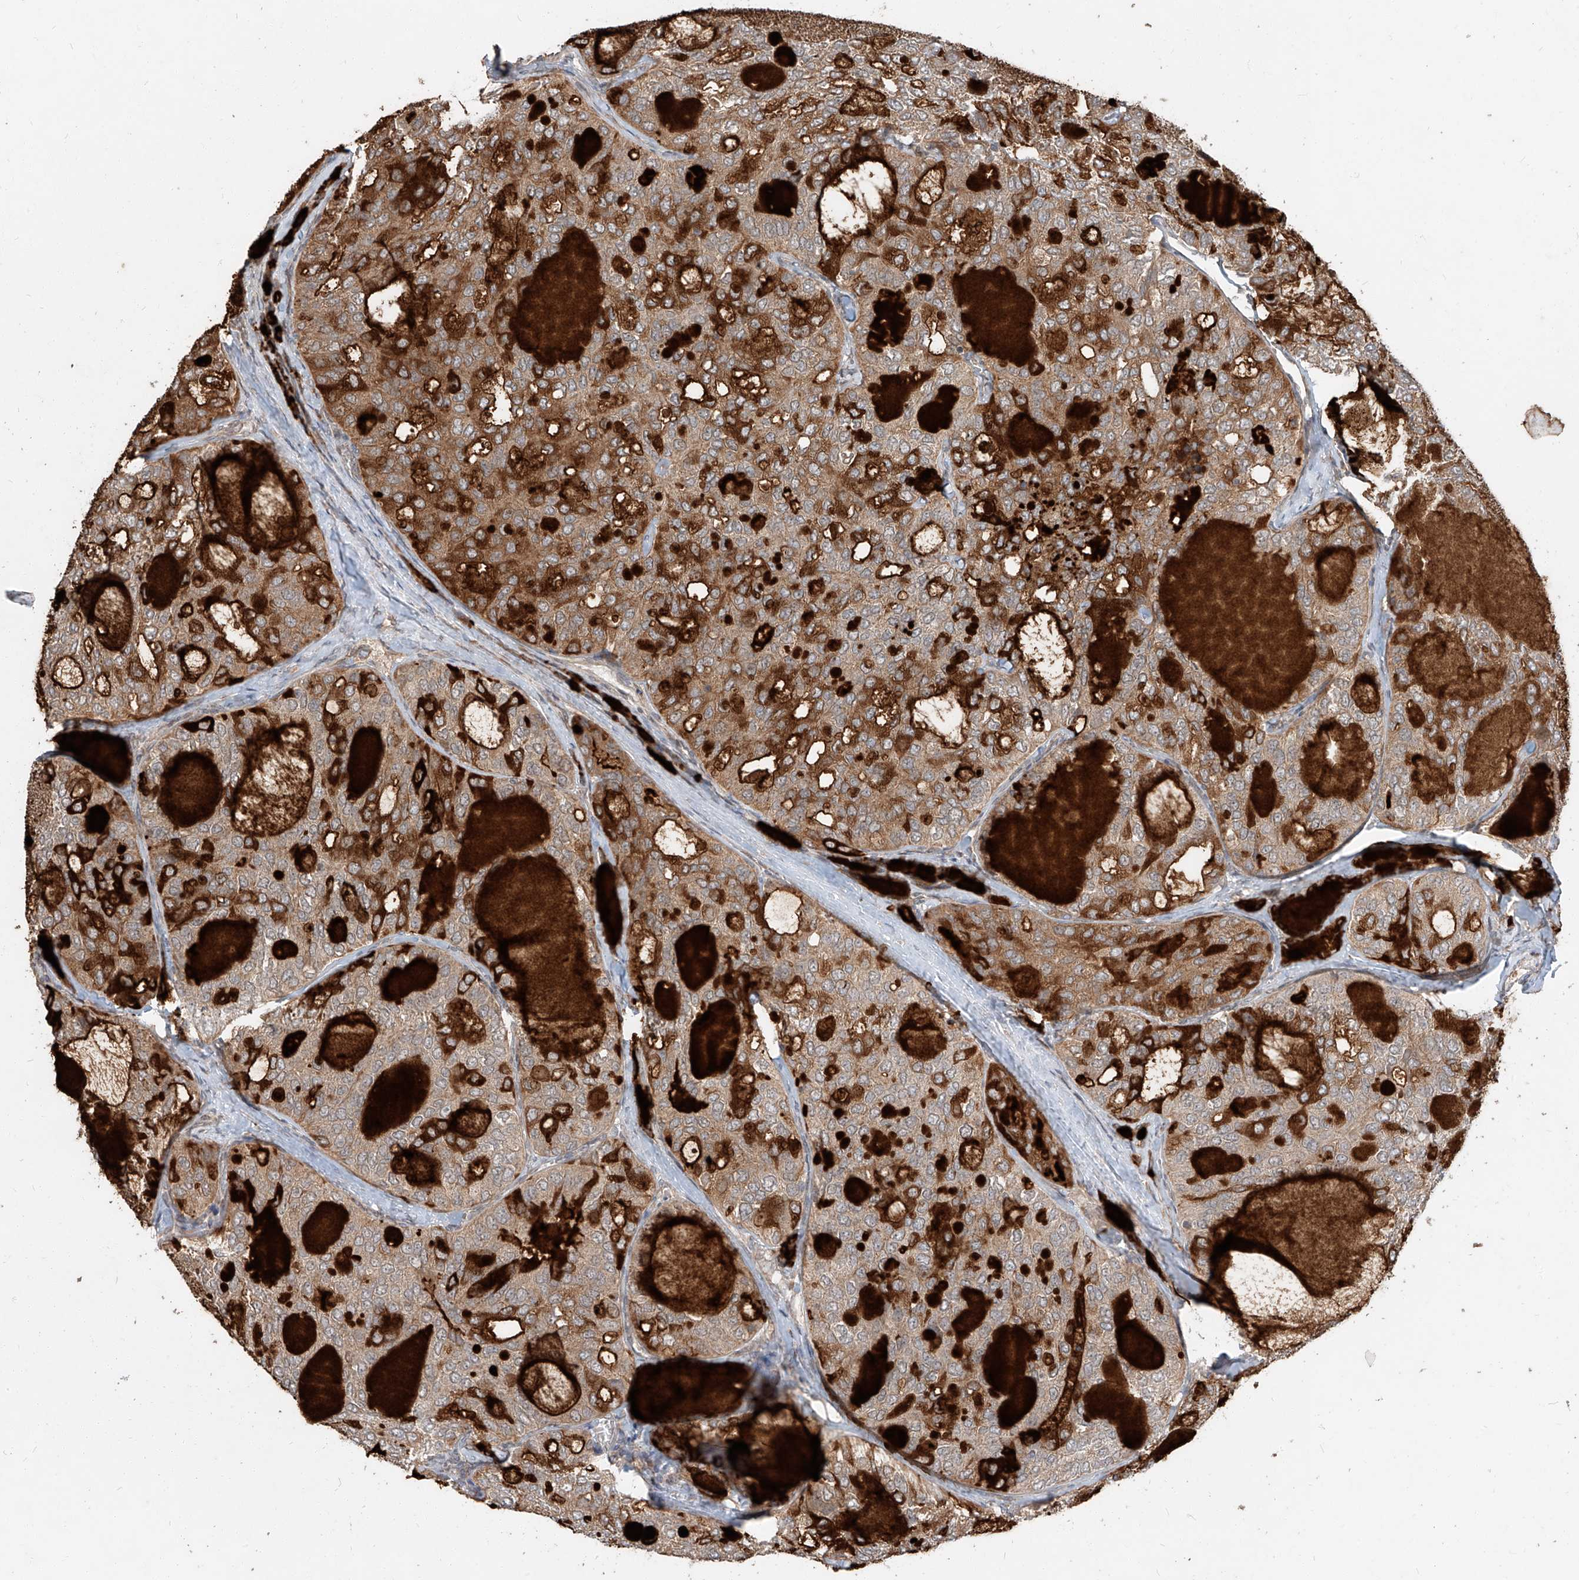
{"staining": {"intensity": "strong", "quantity": "<25%", "location": "cytoplasmic/membranous"}, "tissue": "thyroid cancer", "cell_type": "Tumor cells", "image_type": "cancer", "snomed": [{"axis": "morphology", "description": "Follicular adenoma carcinoma, NOS"}, {"axis": "topography", "description": "Thyroid gland"}], "caption": "IHC (DAB) staining of thyroid follicular adenoma carcinoma exhibits strong cytoplasmic/membranous protein expression in approximately <25% of tumor cells. The protein is stained brown, and the nuclei are stained in blue (DAB IHC with brightfield microscopy, high magnification).", "gene": "STX19", "patient": {"sex": "male", "age": 75}}